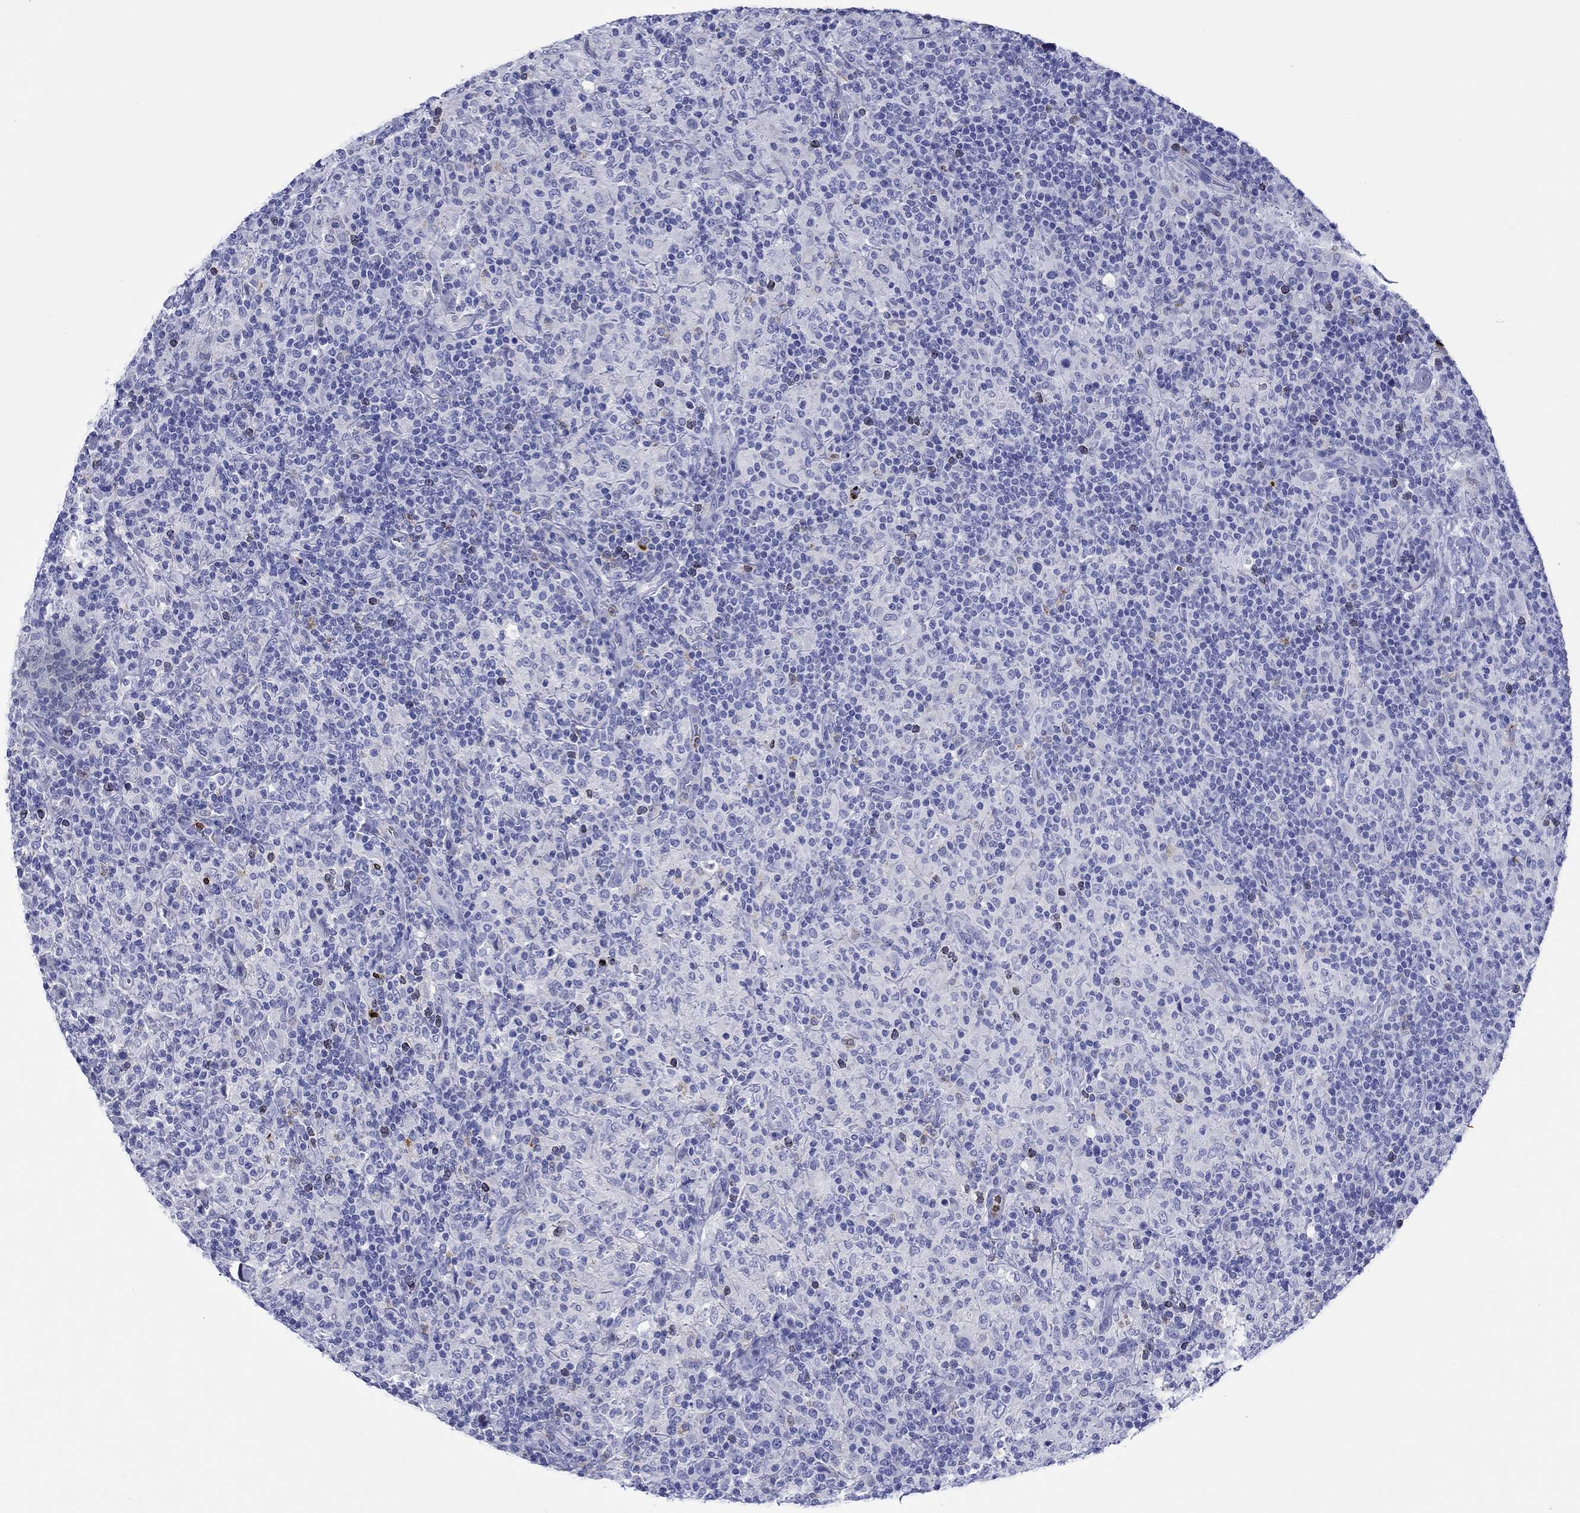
{"staining": {"intensity": "negative", "quantity": "none", "location": "none"}, "tissue": "lymphoma", "cell_type": "Tumor cells", "image_type": "cancer", "snomed": [{"axis": "morphology", "description": "Hodgkin's disease, NOS"}, {"axis": "topography", "description": "Lymph node"}], "caption": "Immunohistochemical staining of human Hodgkin's disease demonstrates no significant positivity in tumor cells. (DAB (3,3'-diaminobenzidine) IHC visualized using brightfield microscopy, high magnification).", "gene": "EPX", "patient": {"sex": "male", "age": 70}}